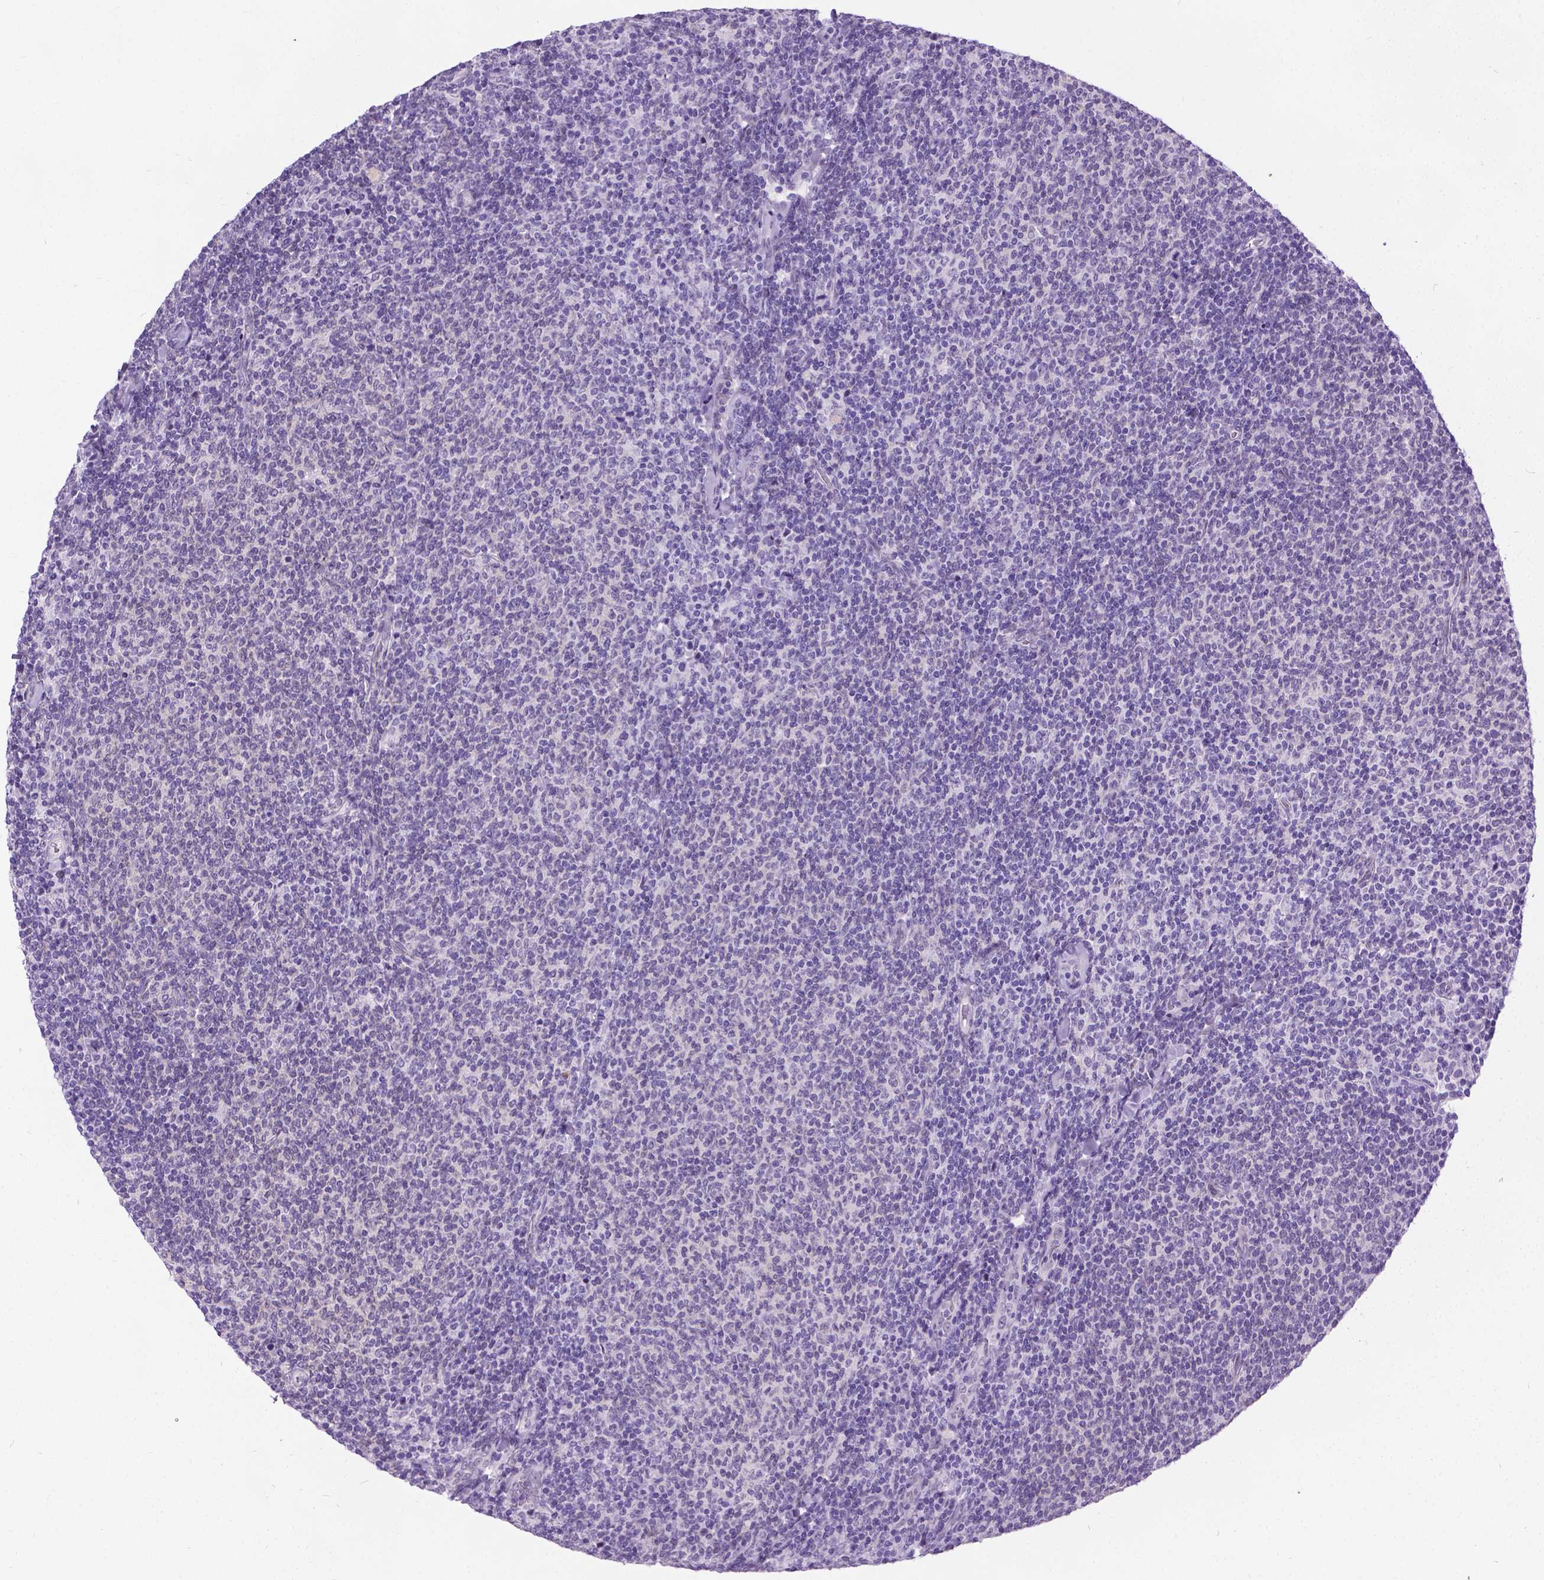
{"staining": {"intensity": "negative", "quantity": "none", "location": "none"}, "tissue": "lymphoma", "cell_type": "Tumor cells", "image_type": "cancer", "snomed": [{"axis": "morphology", "description": "Malignant lymphoma, non-Hodgkin's type, Low grade"}, {"axis": "topography", "description": "Lymph node"}], "caption": "A photomicrograph of human malignant lymphoma, non-Hodgkin's type (low-grade) is negative for staining in tumor cells.", "gene": "PROB1", "patient": {"sex": "male", "age": 52}}